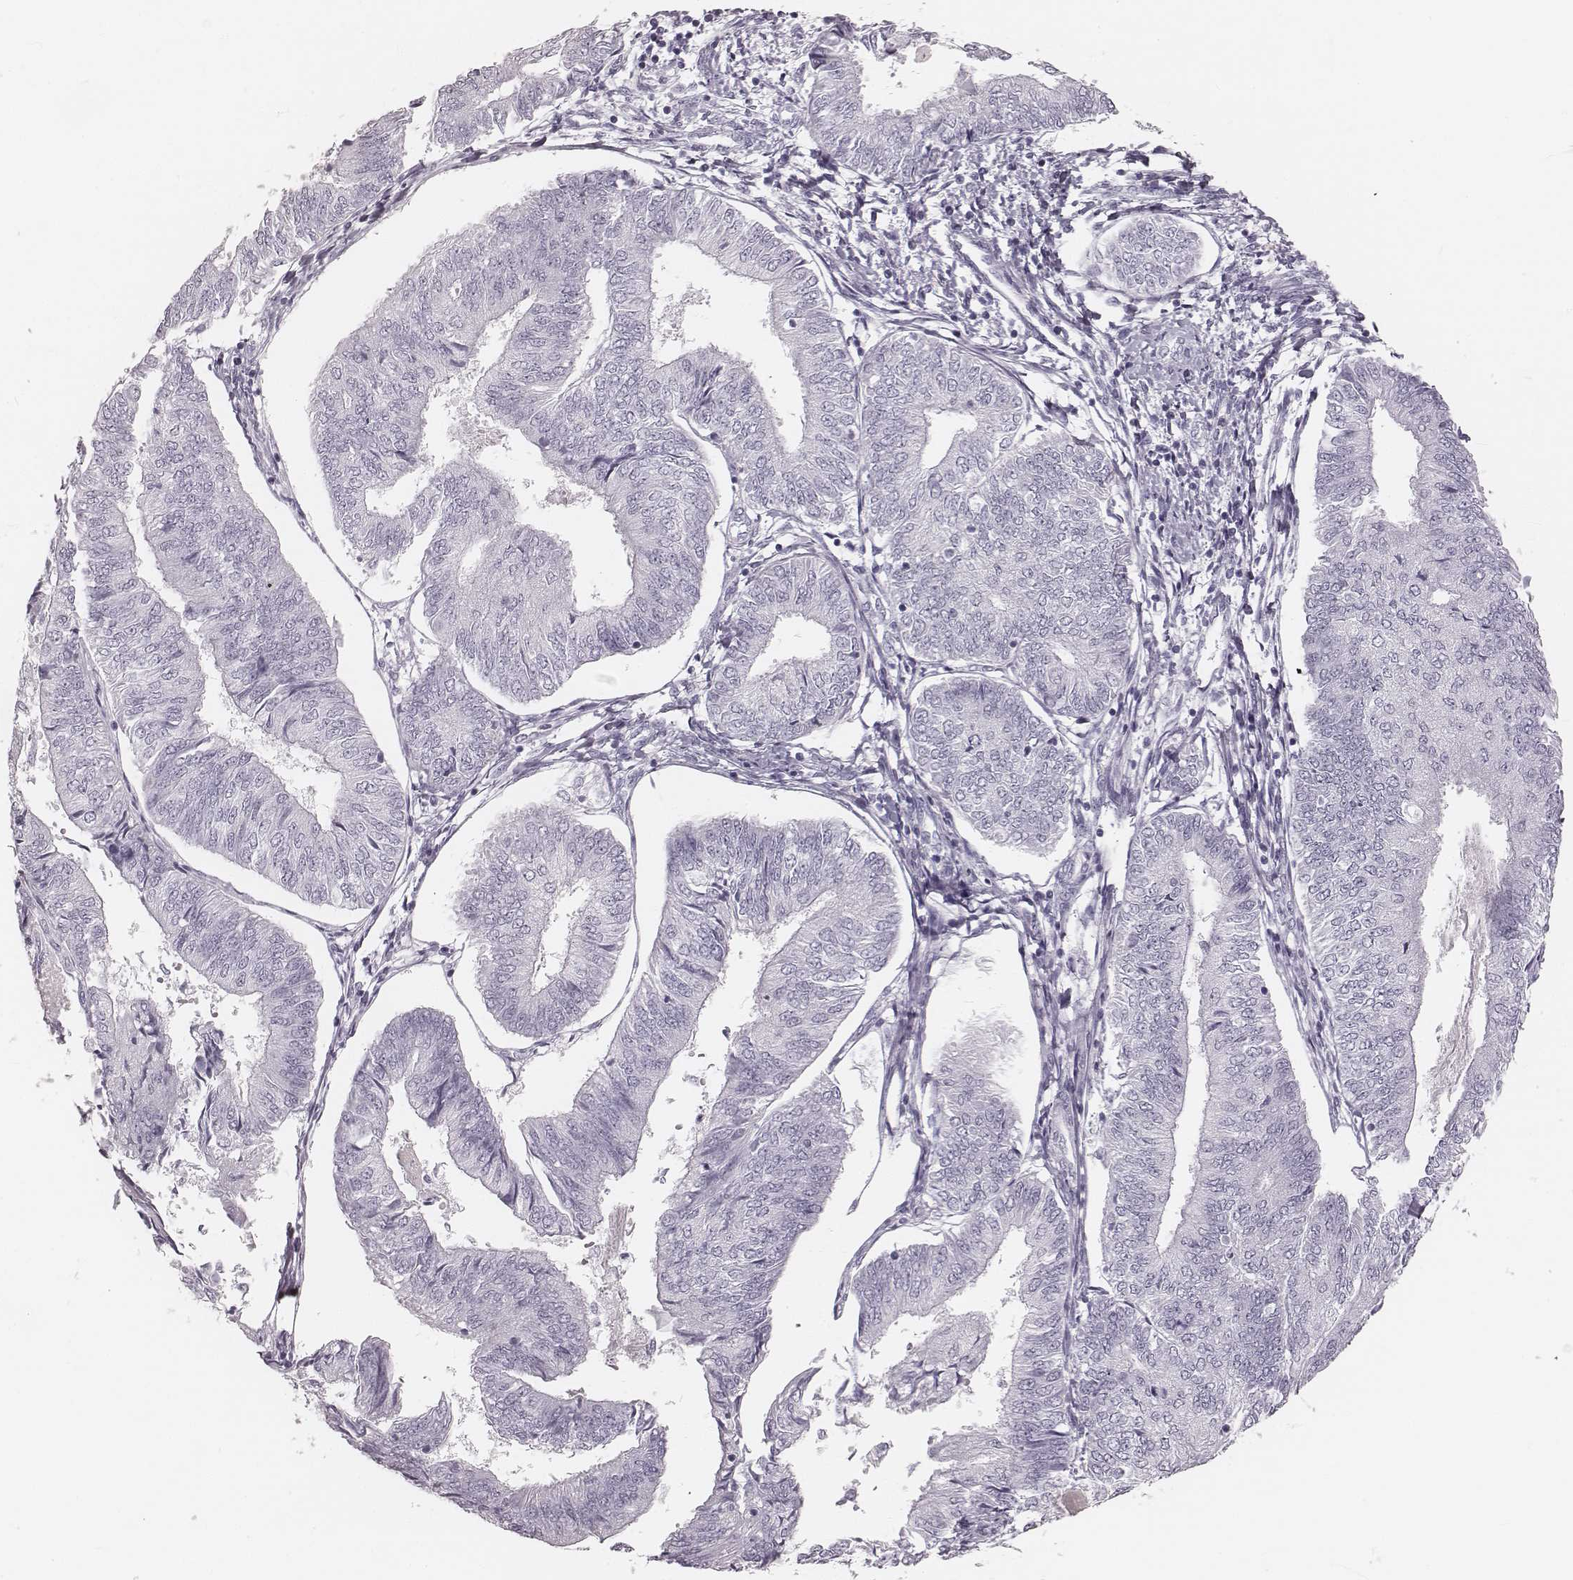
{"staining": {"intensity": "negative", "quantity": "none", "location": "none"}, "tissue": "endometrial cancer", "cell_type": "Tumor cells", "image_type": "cancer", "snomed": [{"axis": "morphology", "description": "Adenocarcinoma, NOS"}, {"axis": "topography", "description": "Endometrium"}], "caption": "Endometrial cancer (adenocarcinoma) stained for a protein using IHC shows no expression tumor cells.", "gene": "MSX1", "patient": {"sex": "female", "age": 58}}